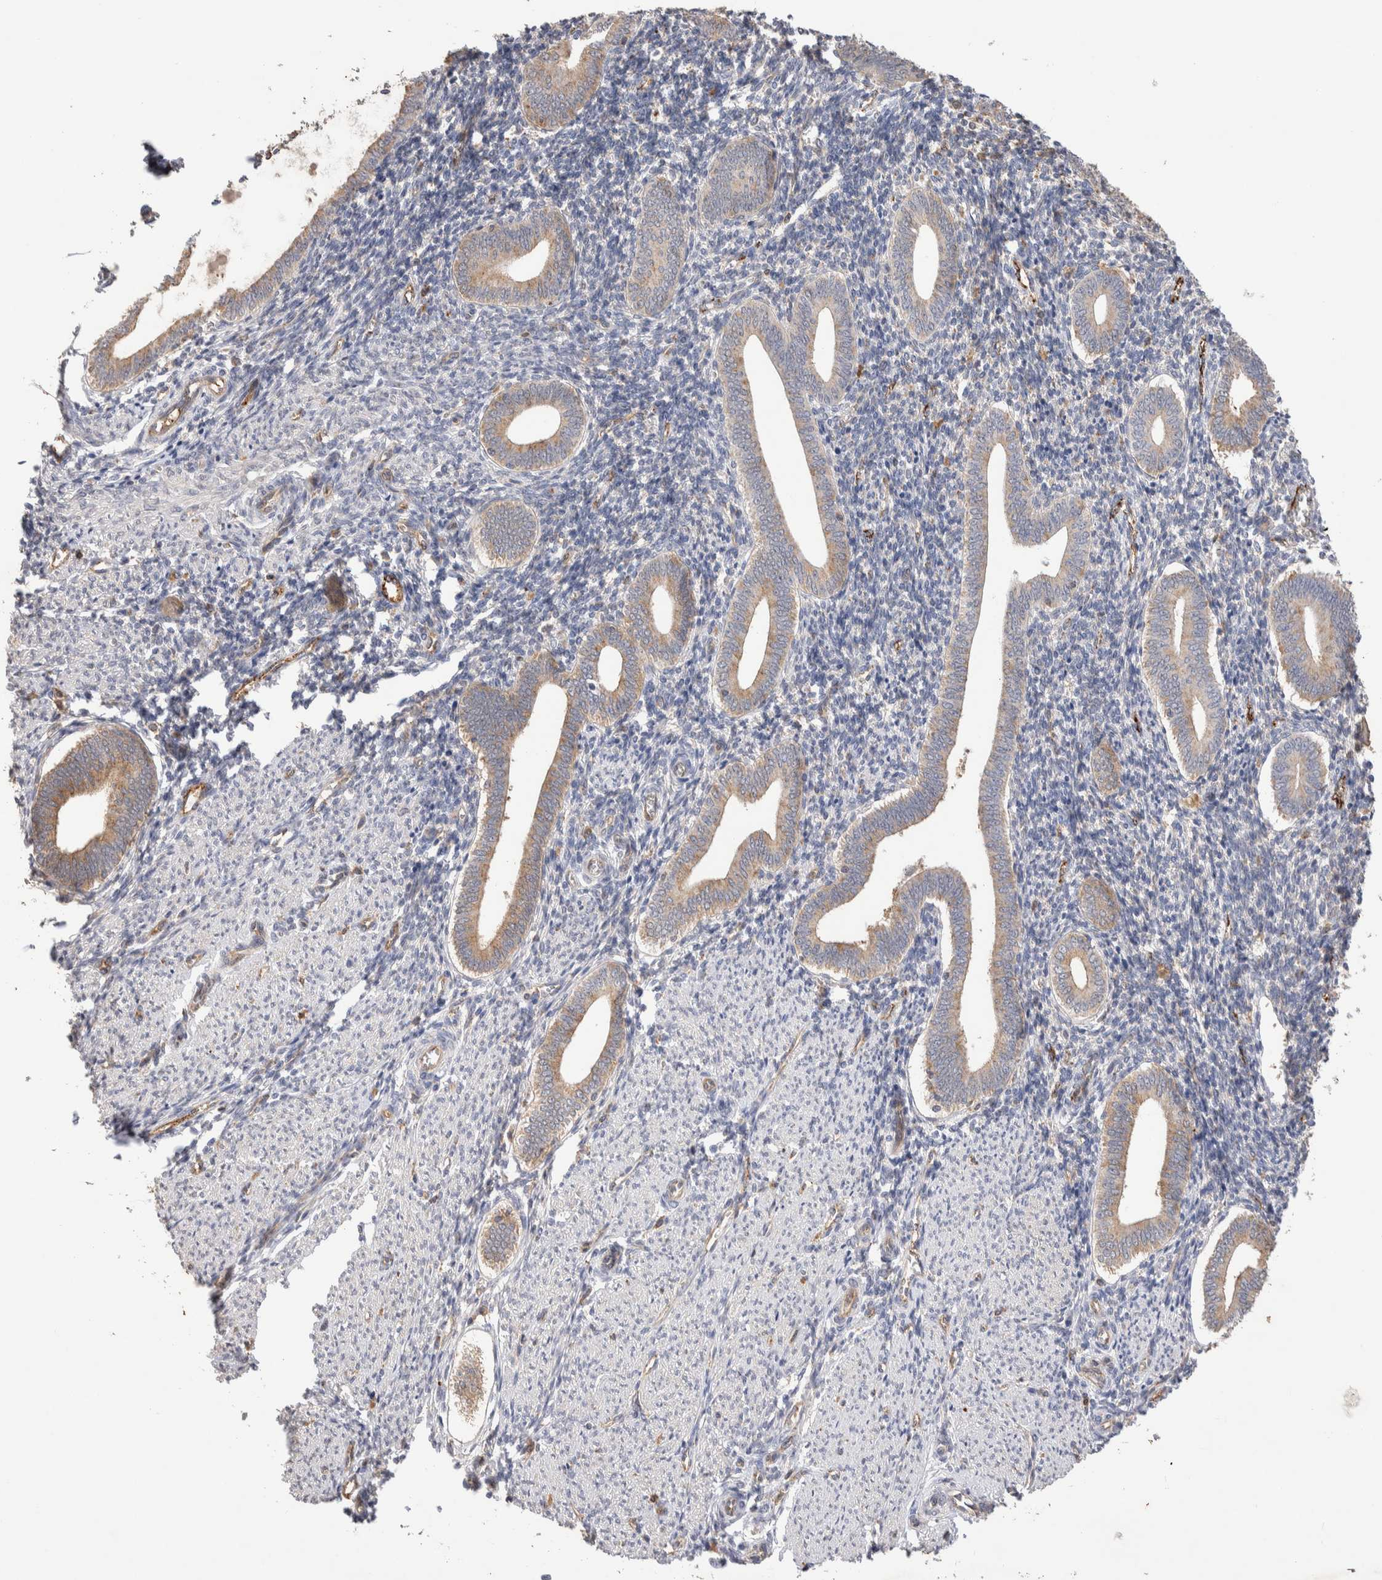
{"staining": {"intensity": "negative", "quantity": "none", "location": "none"}, "tissue": "endometrium", "cell_type": "Cells in endometrial stroma", "image_type": "normal", "snomed": [{"axis": "morphology", "description": "Normal tissue, NOS"}, {"axis": "topography", "description": "Uterus"}, {"axis": "topography", "description": "Endometrium"}], "caption": "Immunohistochemistry of normal endometrium reveals no expression in cells in endometrial stroma. (Stains: DAB (3,3'-diaminobenzidine) immunohistochemistry with hematoxylin counter stain, Microscopy: brightfield microscopy at high magnification).", "gene": "NSMAF", "patient": {"sex": "female", "age": 33}}